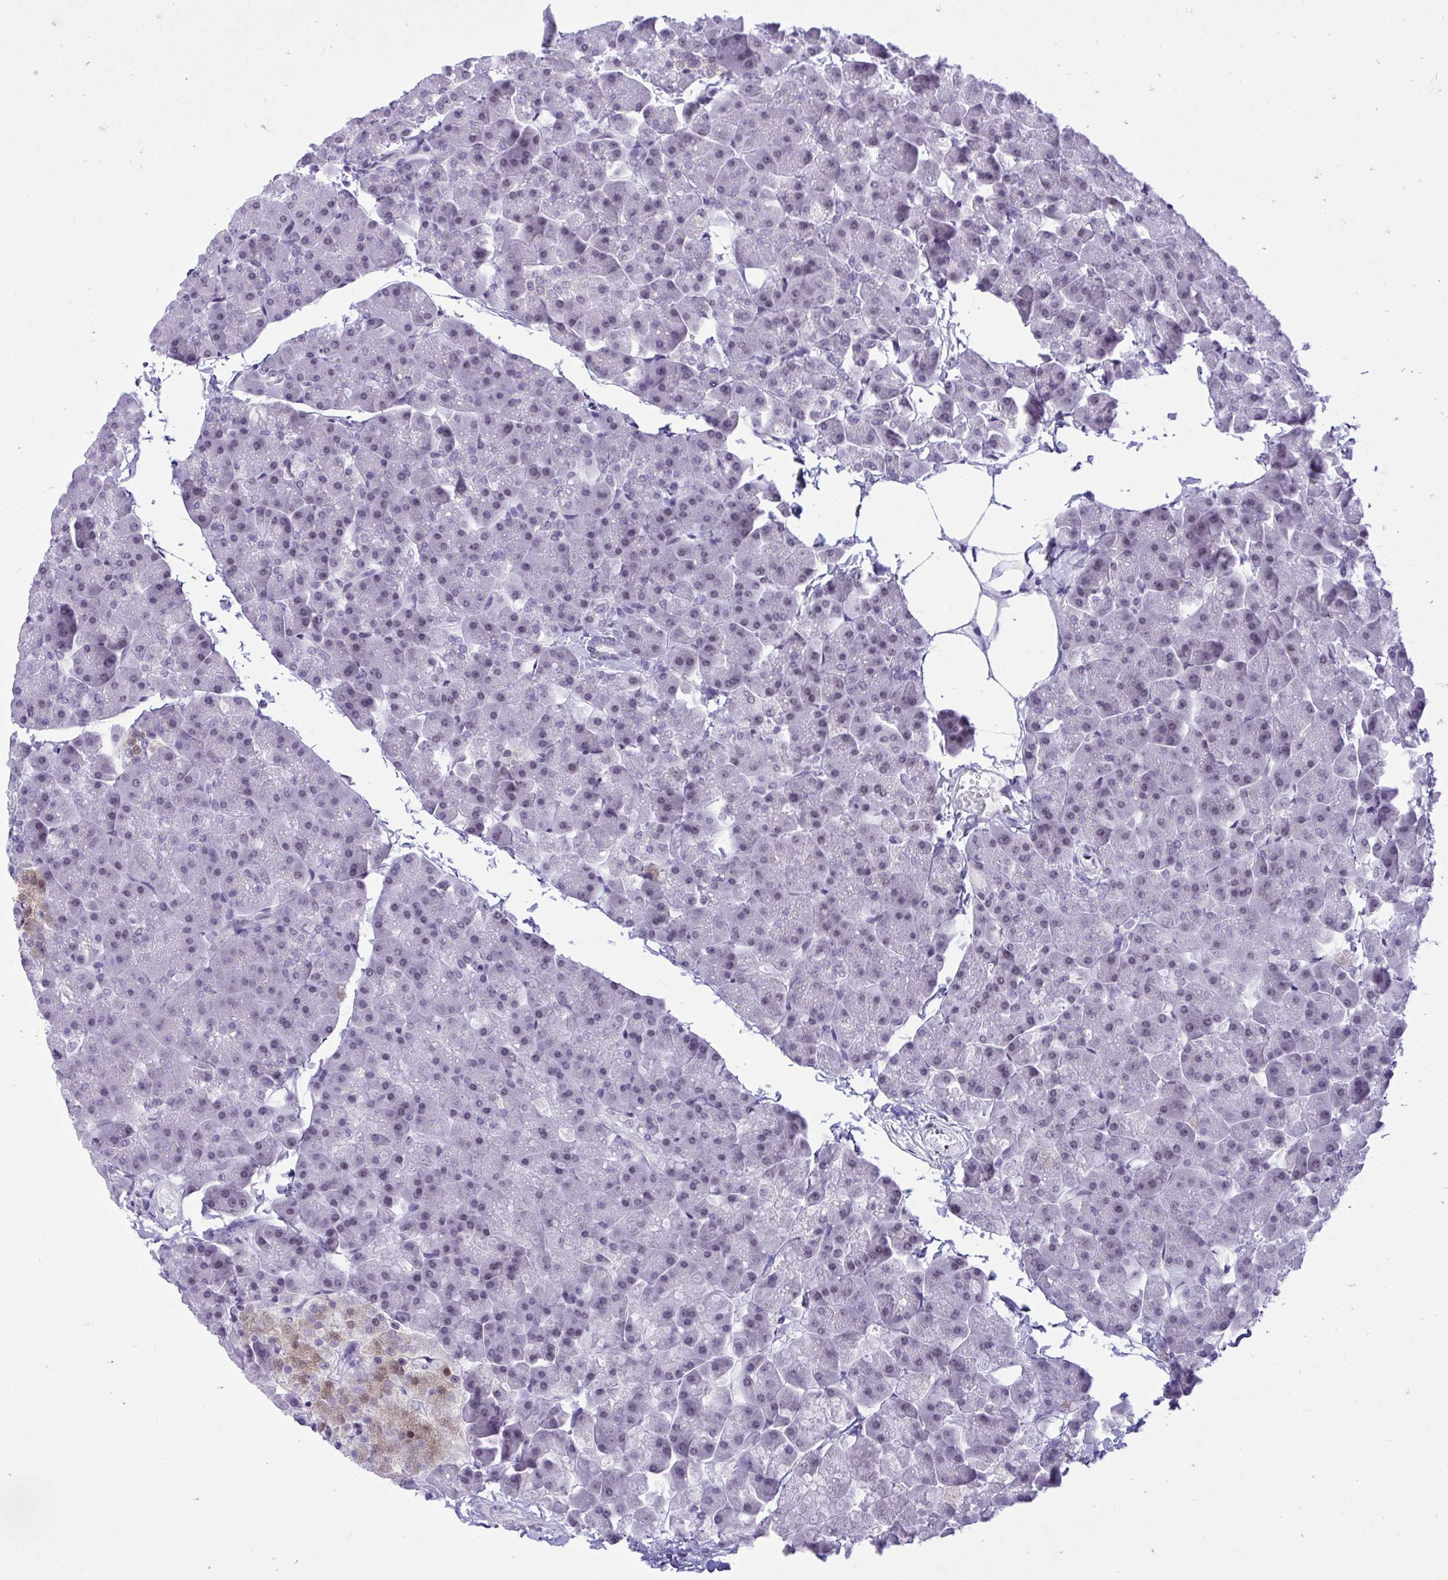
{"staining": {"intensity": "weak", "quantity": "<25%", "location": "nuclear"}, "tissue": "pancreas", "cell_type": "Exocrine glandular cells", "image_type": "normal", "snomed": [{"axis": "morphology", "description": "Normal tissue, NOS"}, {"axis": "topography", "description": "Pancreas"}], "caption": "IHC of normal pancreas reveals no positivity in exocrine glandular cells.", "gene": "TEAD4", "patient": {"sex": "male", "age": 35}}